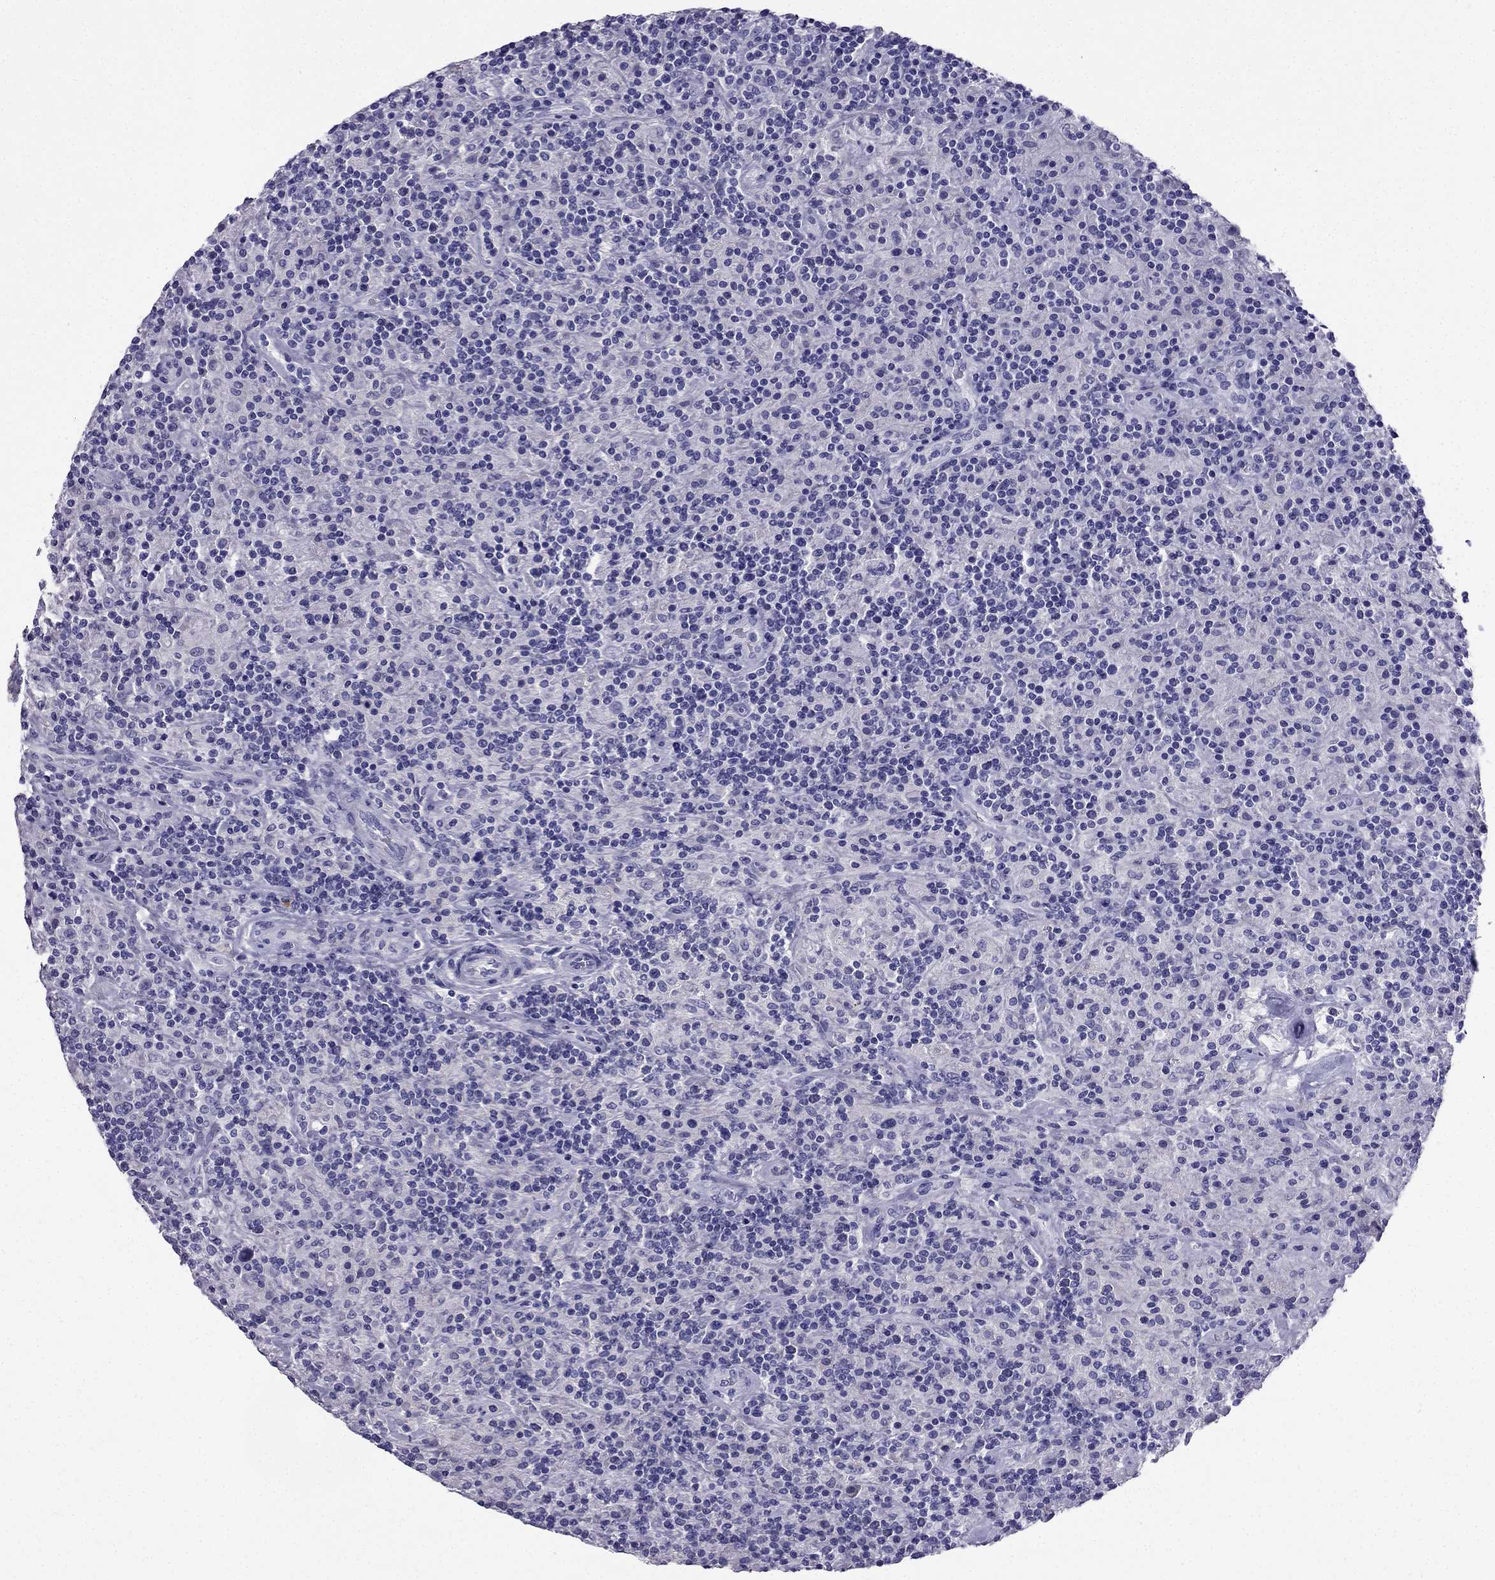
{"staining": {"intensity": "negative", "quantity": "none", "location": "none"}, "tissue": "lymphoma", "cell_type": "Tumor cells", "image_type": "cancer", "snomed": [{"axis": "morphology", "description": "Hodgkin's disease, NOS"}, {"axis": "topography", "description": "Lymph node"}], "caption": "DAB immunohistochemical staining of lymphoma displays no significant expression in tumor cells.", "gene": "PTH", "patient": {"sex": "male", "age": 70}}